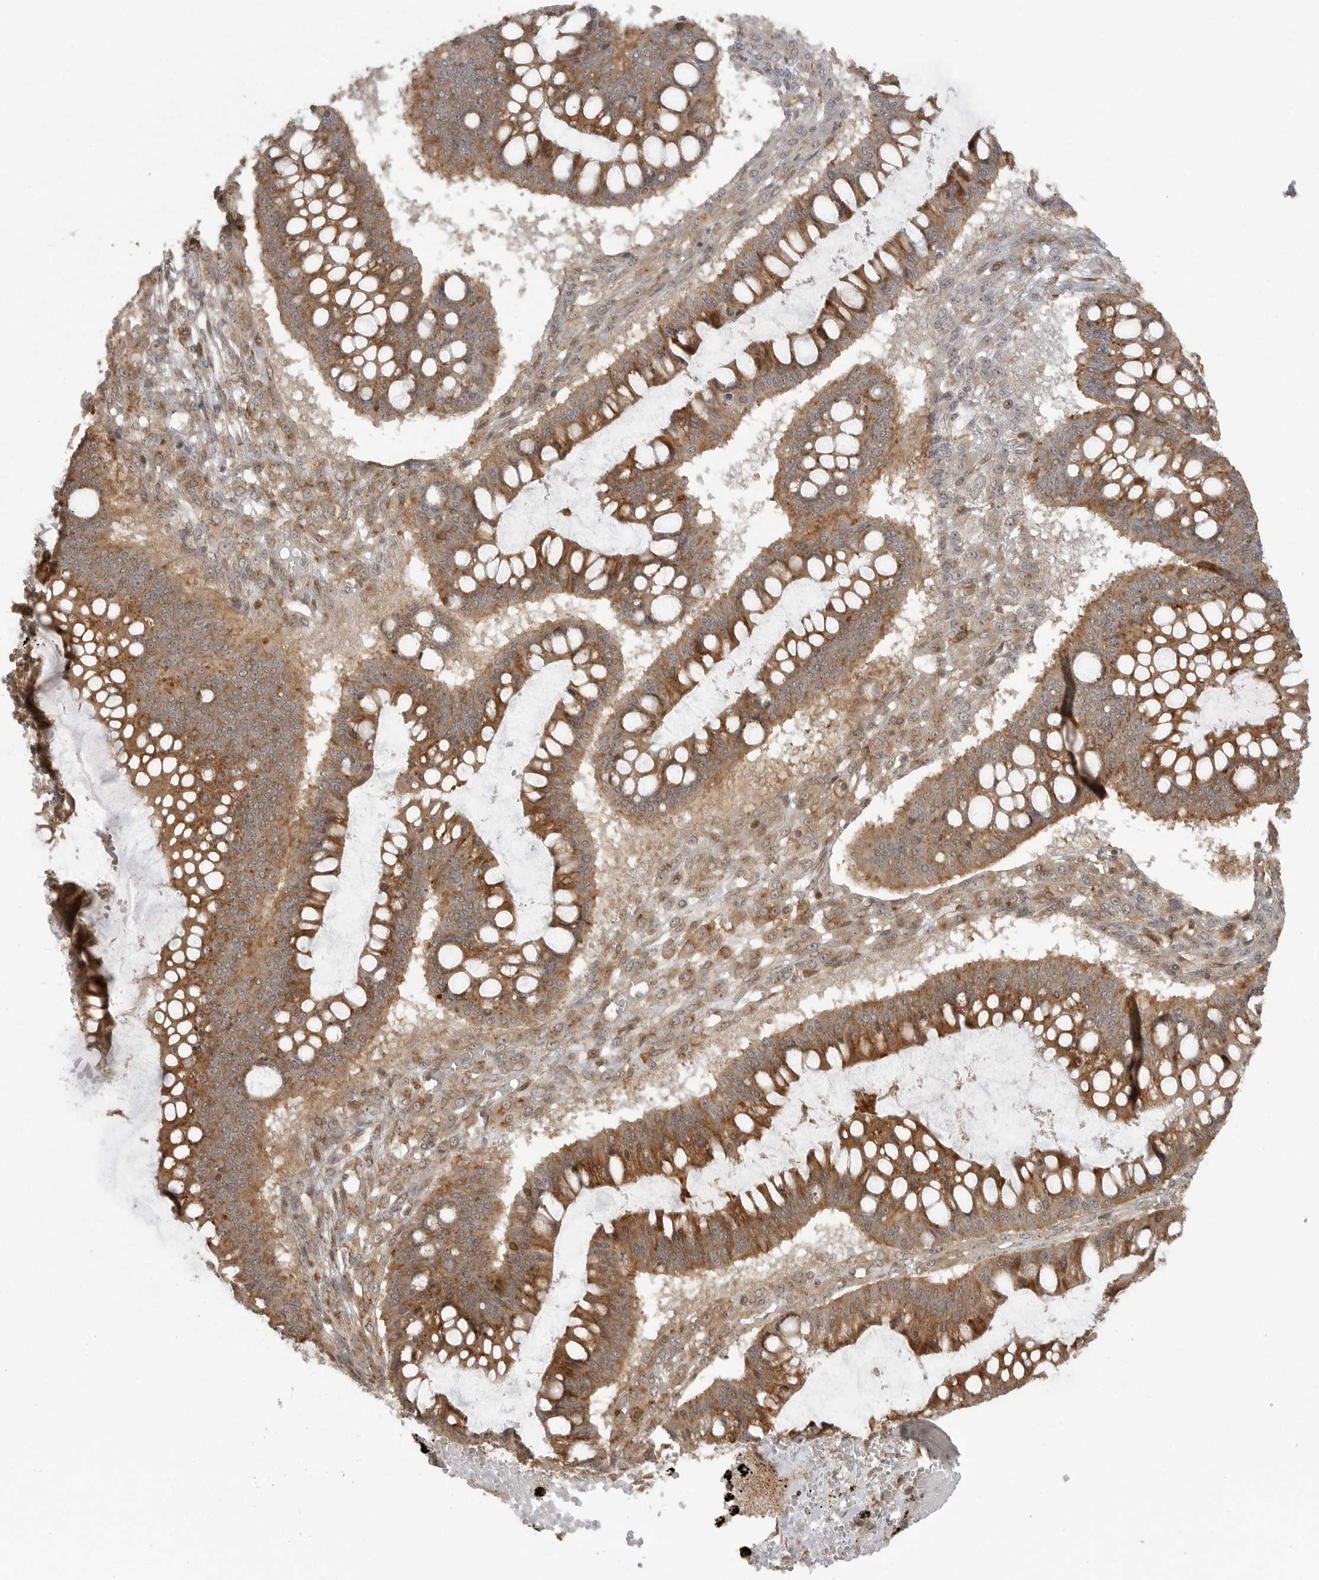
{"staining": {"intensity": "moderate", "quantity": ">75%", "location": "cytoplasmic/membranous"}, "tissue": "ovarian cancer", "cell_type": "Tumor cells", "image_type": "cancer", "snomed": [{"axis": "morphology", "description": "Cystadenocarcinoma, mucinous, NOS"}, {"axis": "topography", "description": "Ovary"}], "caption": "Immunohistochemistry image of ovarian mucinous cystadenocarcinoma stained for a protein (brown), which shows medium levels of moderate cytoplasmic/membranous expression in approximately >75% of tumor cells.", "gene": "FAT3", "patient": {"sex": "female", "age": 73}}